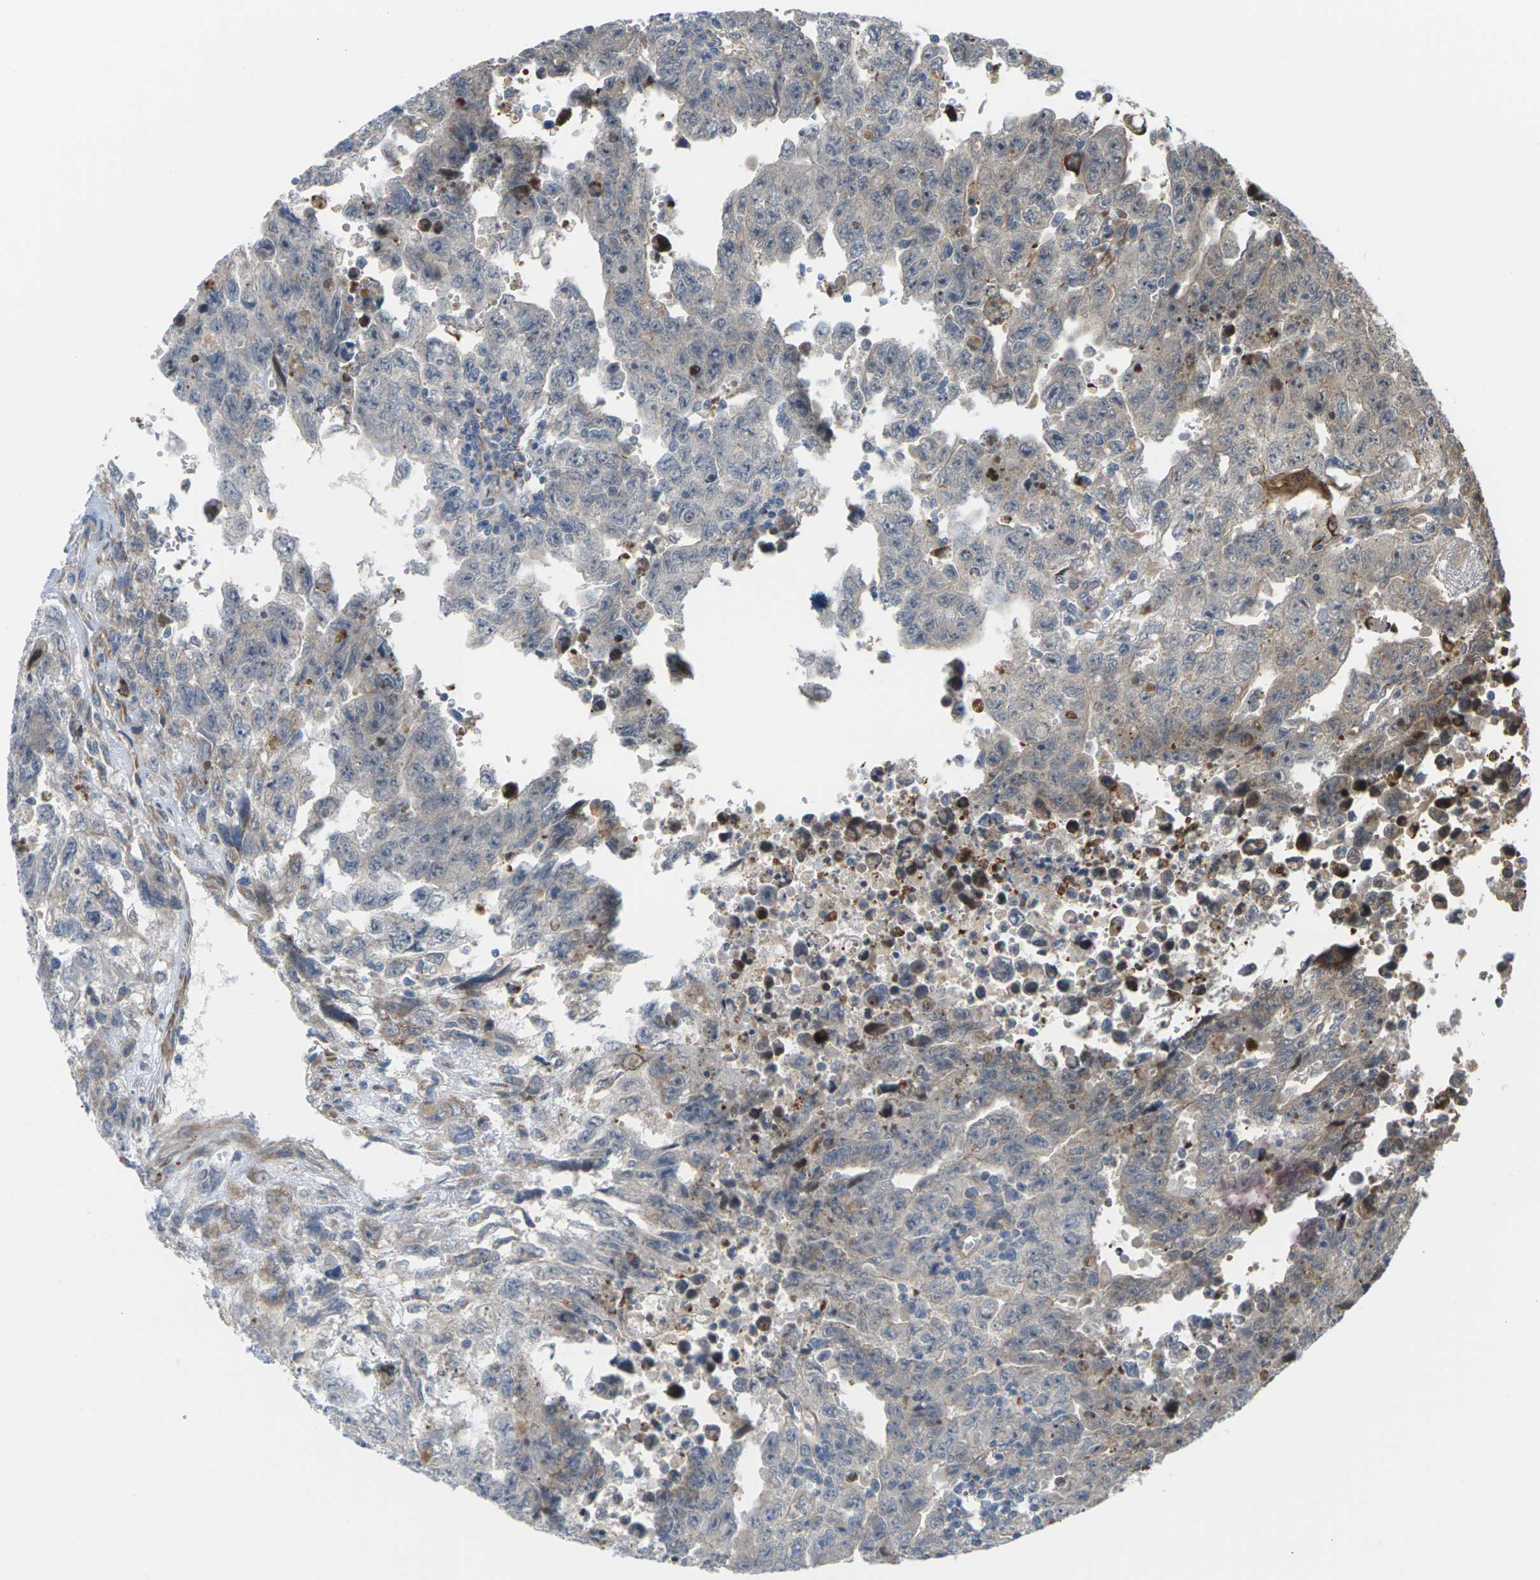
{"staining": {"intensity": "moderate", "quantity": "25%-75%", "location": "cytoplasmic/membranous"}, "tissue": "testis cancer", "cell_type": "Tumor cells", "image_type": "cancer", "snomed": [{"axis": "morphology", "description": "Carcinoma, Embryonal, NOS"}, {"axis": "topography", "description": "Testis"}], "caption": "A histopathology image of human testis cancer stained for a protein displays moderate cytoplasmic/membranous brown staining in tumor cells.", "gene": "ROBO1", "patient": {"sex": "male", "age": 28}}